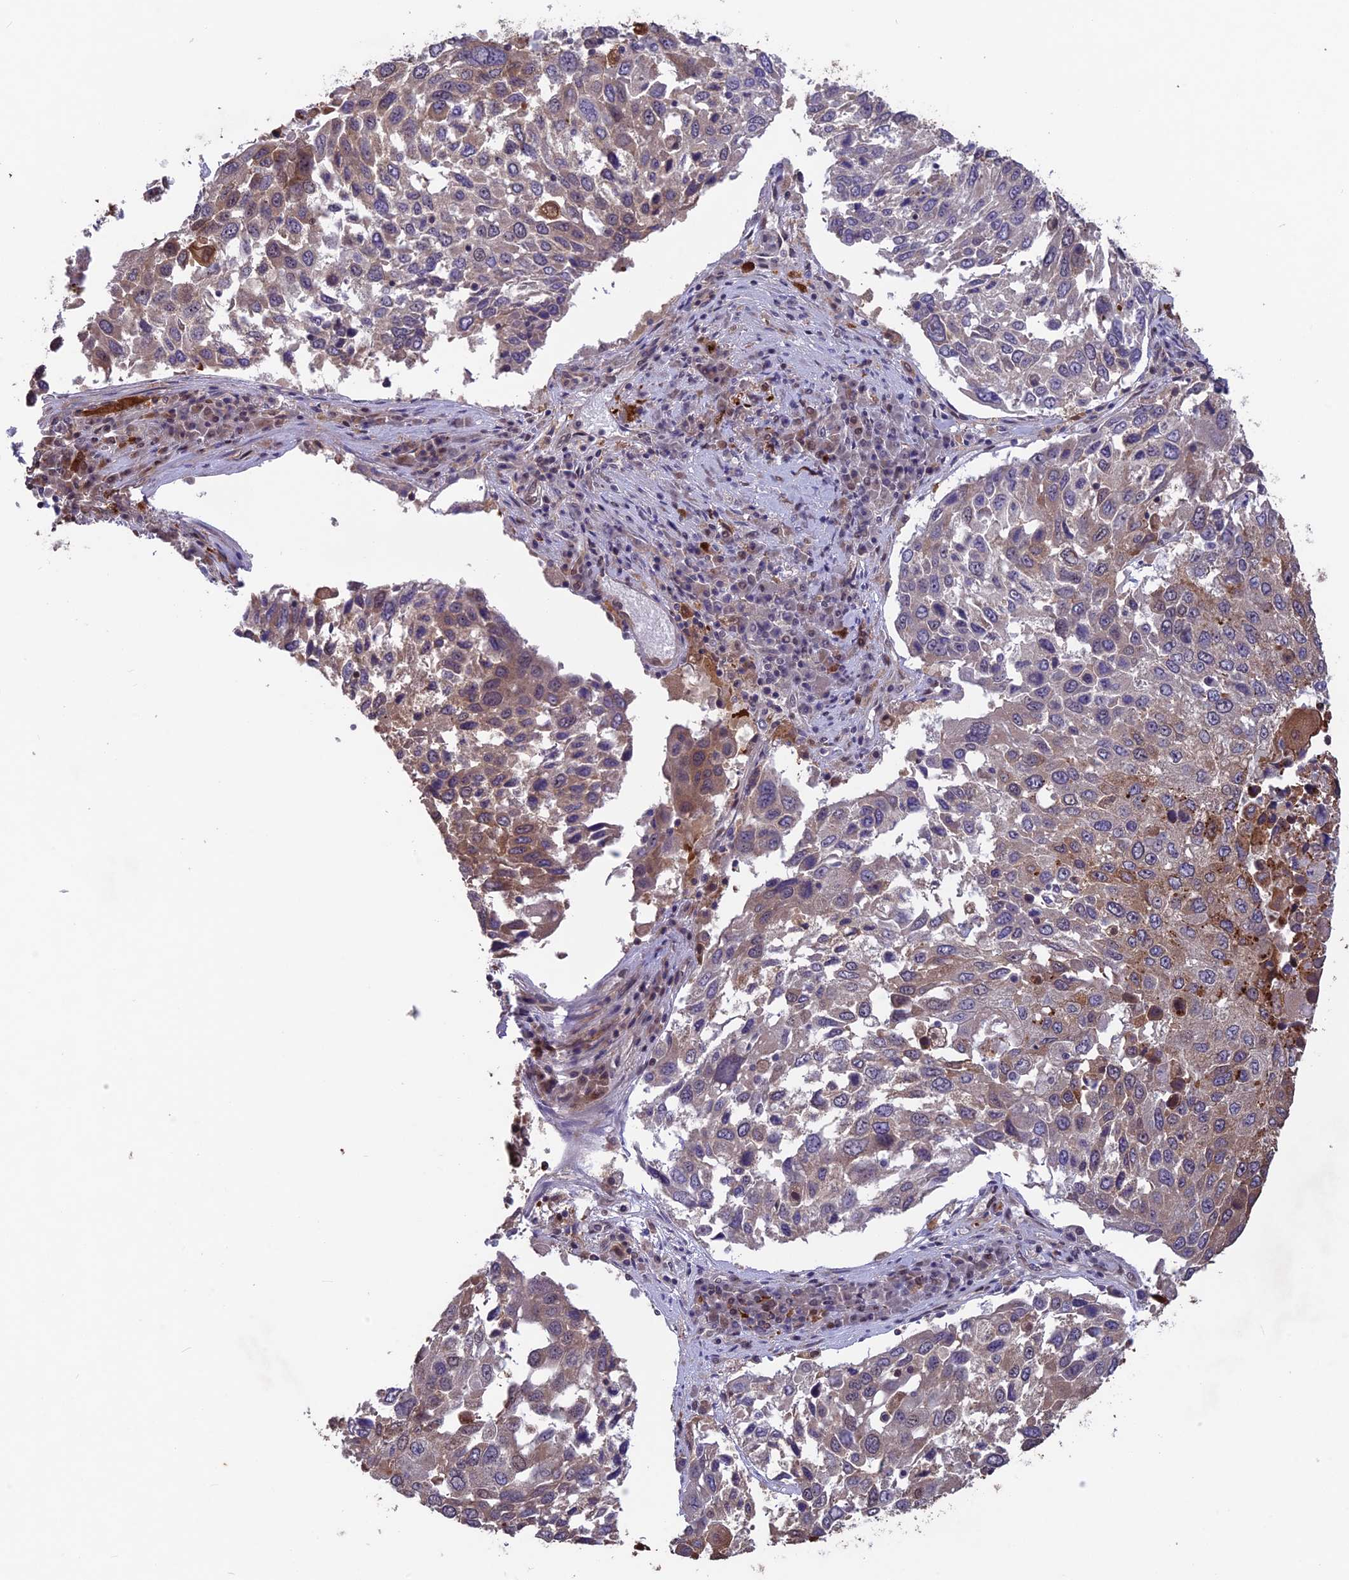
{"staining": {"intensity": "weak", "quantity": "<25%", "location": "cytoplasmic/membranous"}, "tissue": "lung cancer", "cell_type": "Tumor cells", "image_type": "cancer", "snomed": [{"axis": "morphology", "description": "Squamous cell carcinoma, NOS"}, {"axis": "topography", "description": "Lung"}], "caption": "Tumor cells are negative for protein expression in human lung cancer. Nuclei are stained in blue.", "gene": "MAST2", "patient": {"sex": "male", "age": 65}}